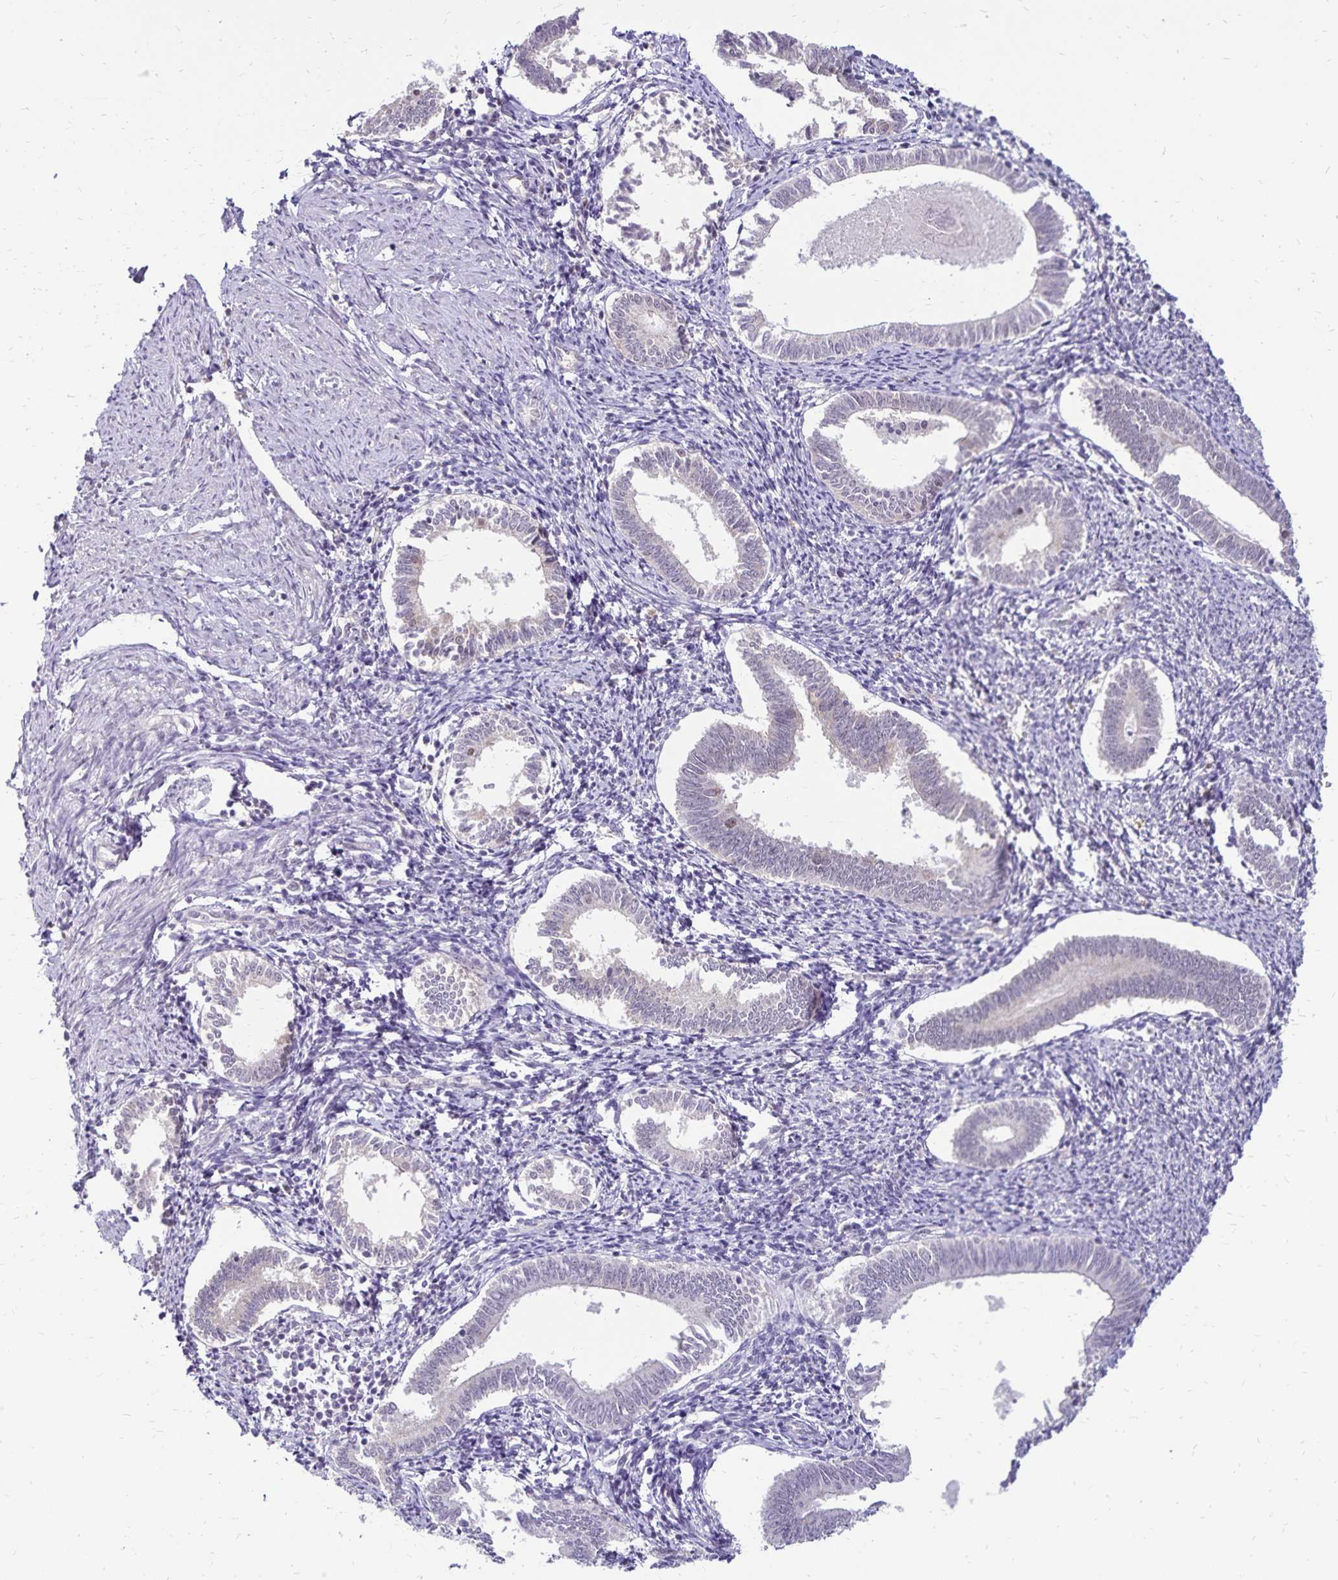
{"staining": {"intensity": "negative", "quantity": "none", "location": "none"}, "tissue": "endometrium", "cell_type": "Cells in endometrial stroma", "image_type": "normal", "snomed": [{"axis": "morphology", "description": "Normal tissue, NOS"}, {"axis": "topography", "description": "Endometrium"}], "caption": "Cells in endometrial stroma show no significant protein staining in benign endometrium. (DAB IHC, high magnification).", "gene": "POLB", "patient": {"sex": "female", "age": 41}}